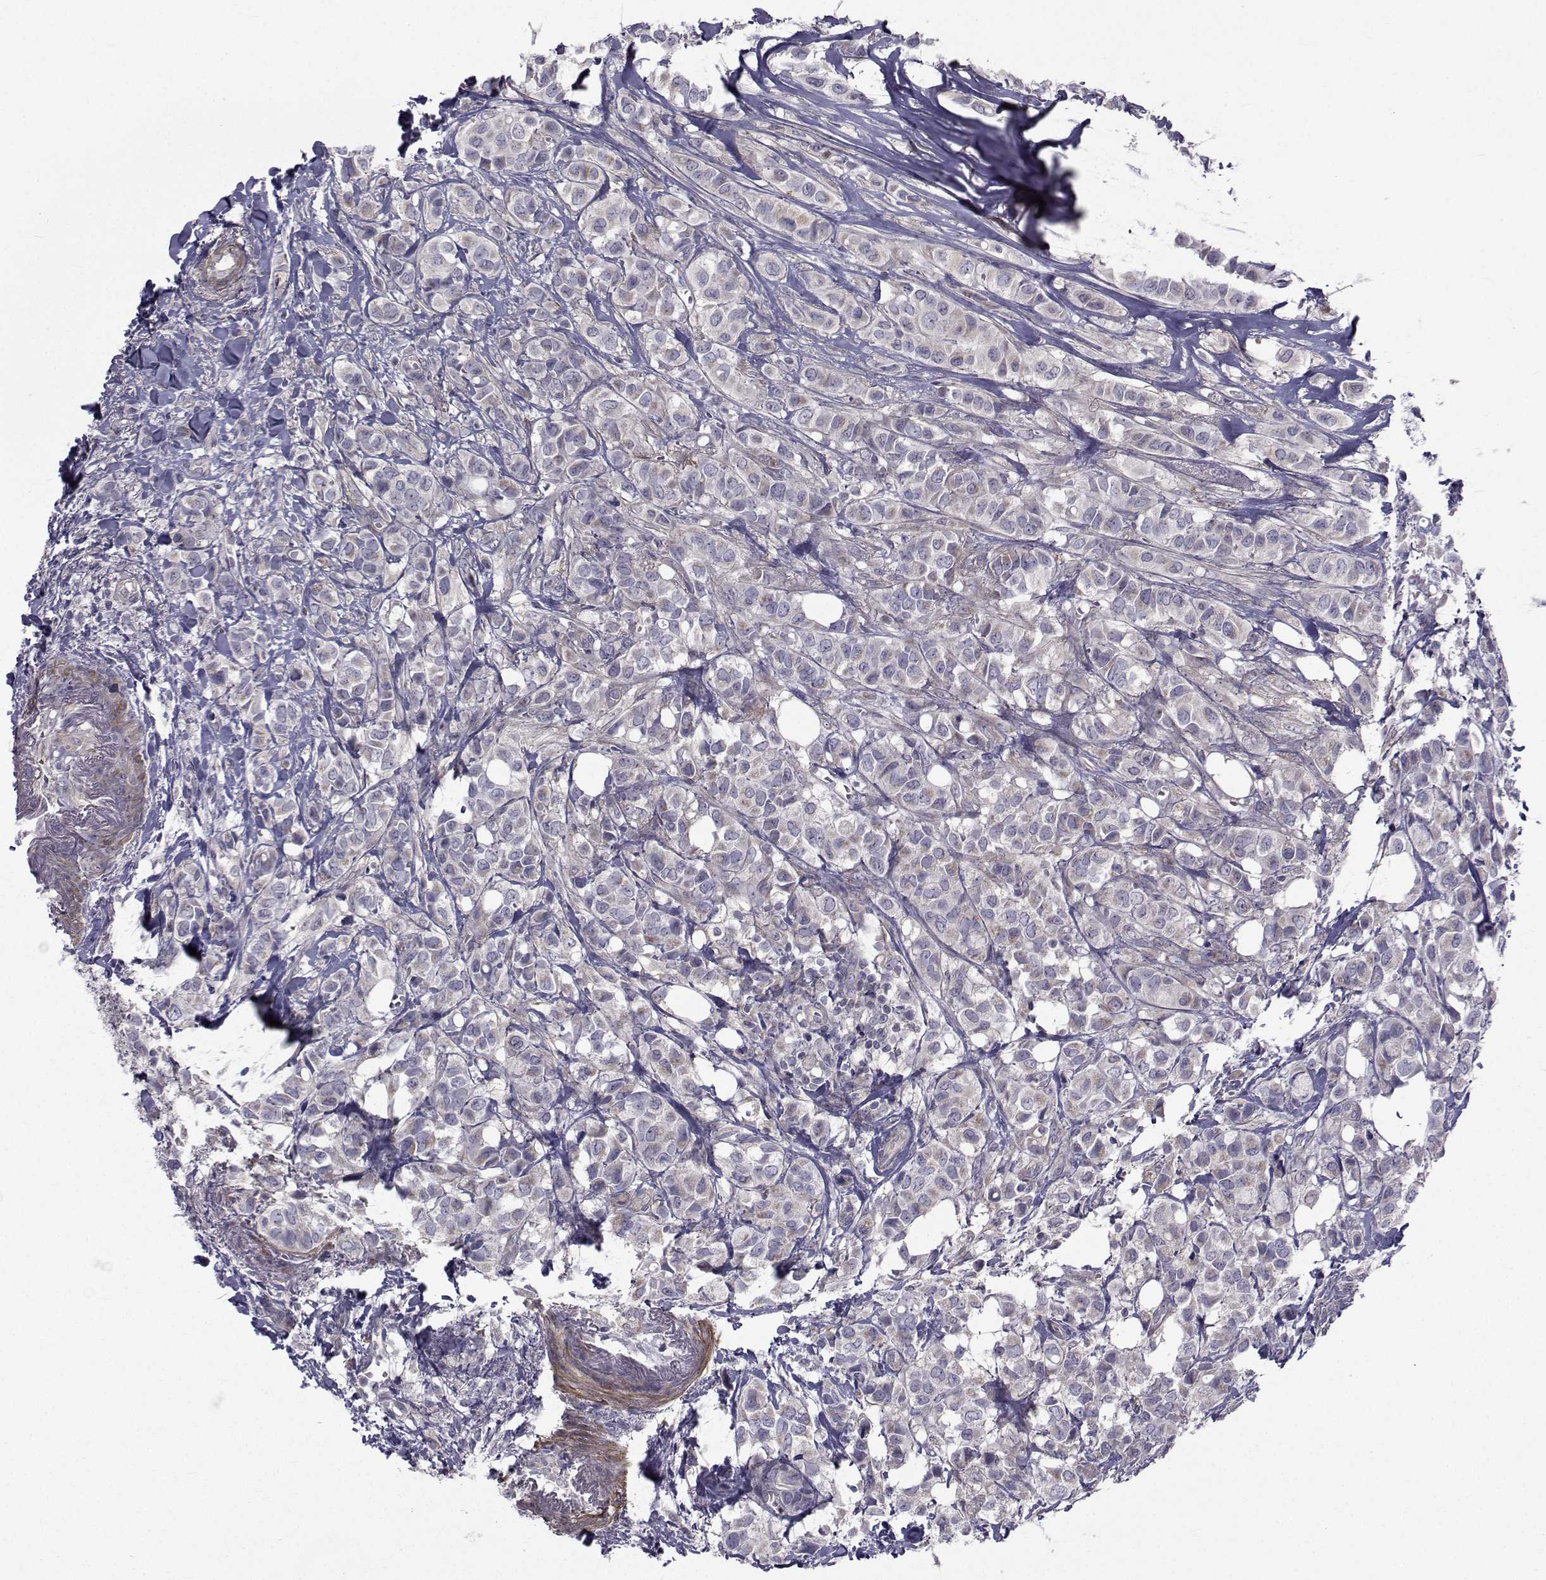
{"staining": {"intensity": "negative", "quantity": "none", "location": "none"}, "tissue": "breast cancer", "cell_type": "Tumor cells", "image_type": "cancer", "snomed": [{"axis": "morphology", "description": "Duct carcinoma"}, {"axis": "topography", "description": "Breast"}], "caption": "Breast cancer (intraductal carcinoma) stained for a protein using immunohistochemistry (IHC) shows no expression tumor cells.", "gene": "CFAP74", "patient": {"sex": "female", "age": 85}}